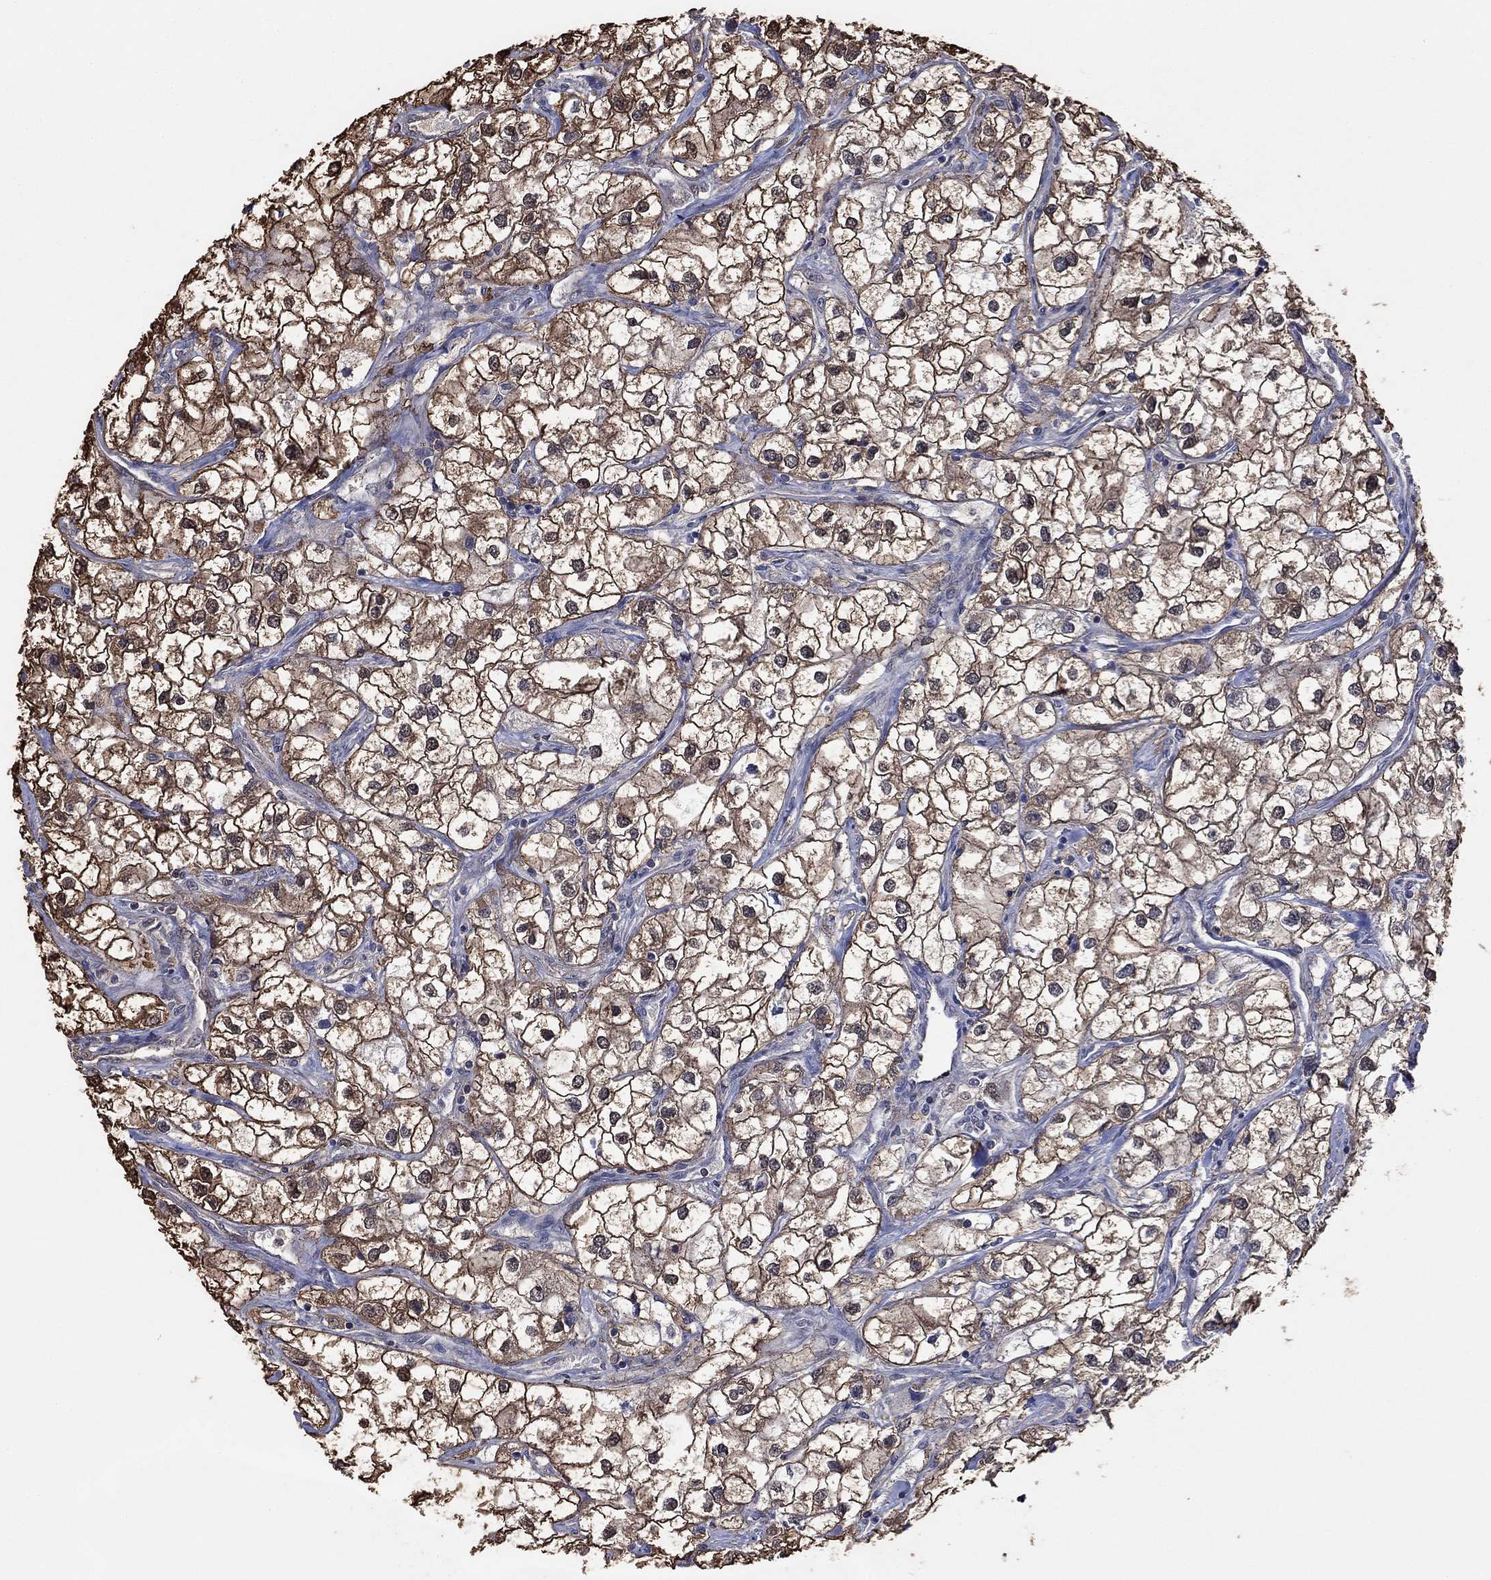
{"staining": {"intensity": "strong", "quantity": "25%-75%", "location": "cytoplasmic/membranous"}, "tissue": "renal cancer", "cell_type": "Tumor cells", "image_type": "cancer", "snomed": [{"axis": "morphology", "description": "Adenocarcinoma, NOS"}, {"axis": "topography", "description": "Kidney"}], "caption": "Tumor cells display high levels of strong cytoplasmic/membranous expression in about 25%-75% of cells in human renal adenocarcinoma. Nuclei are stained in blue.", "gene": "RNF114", "patient": {"sex": "male", "age": 59}}